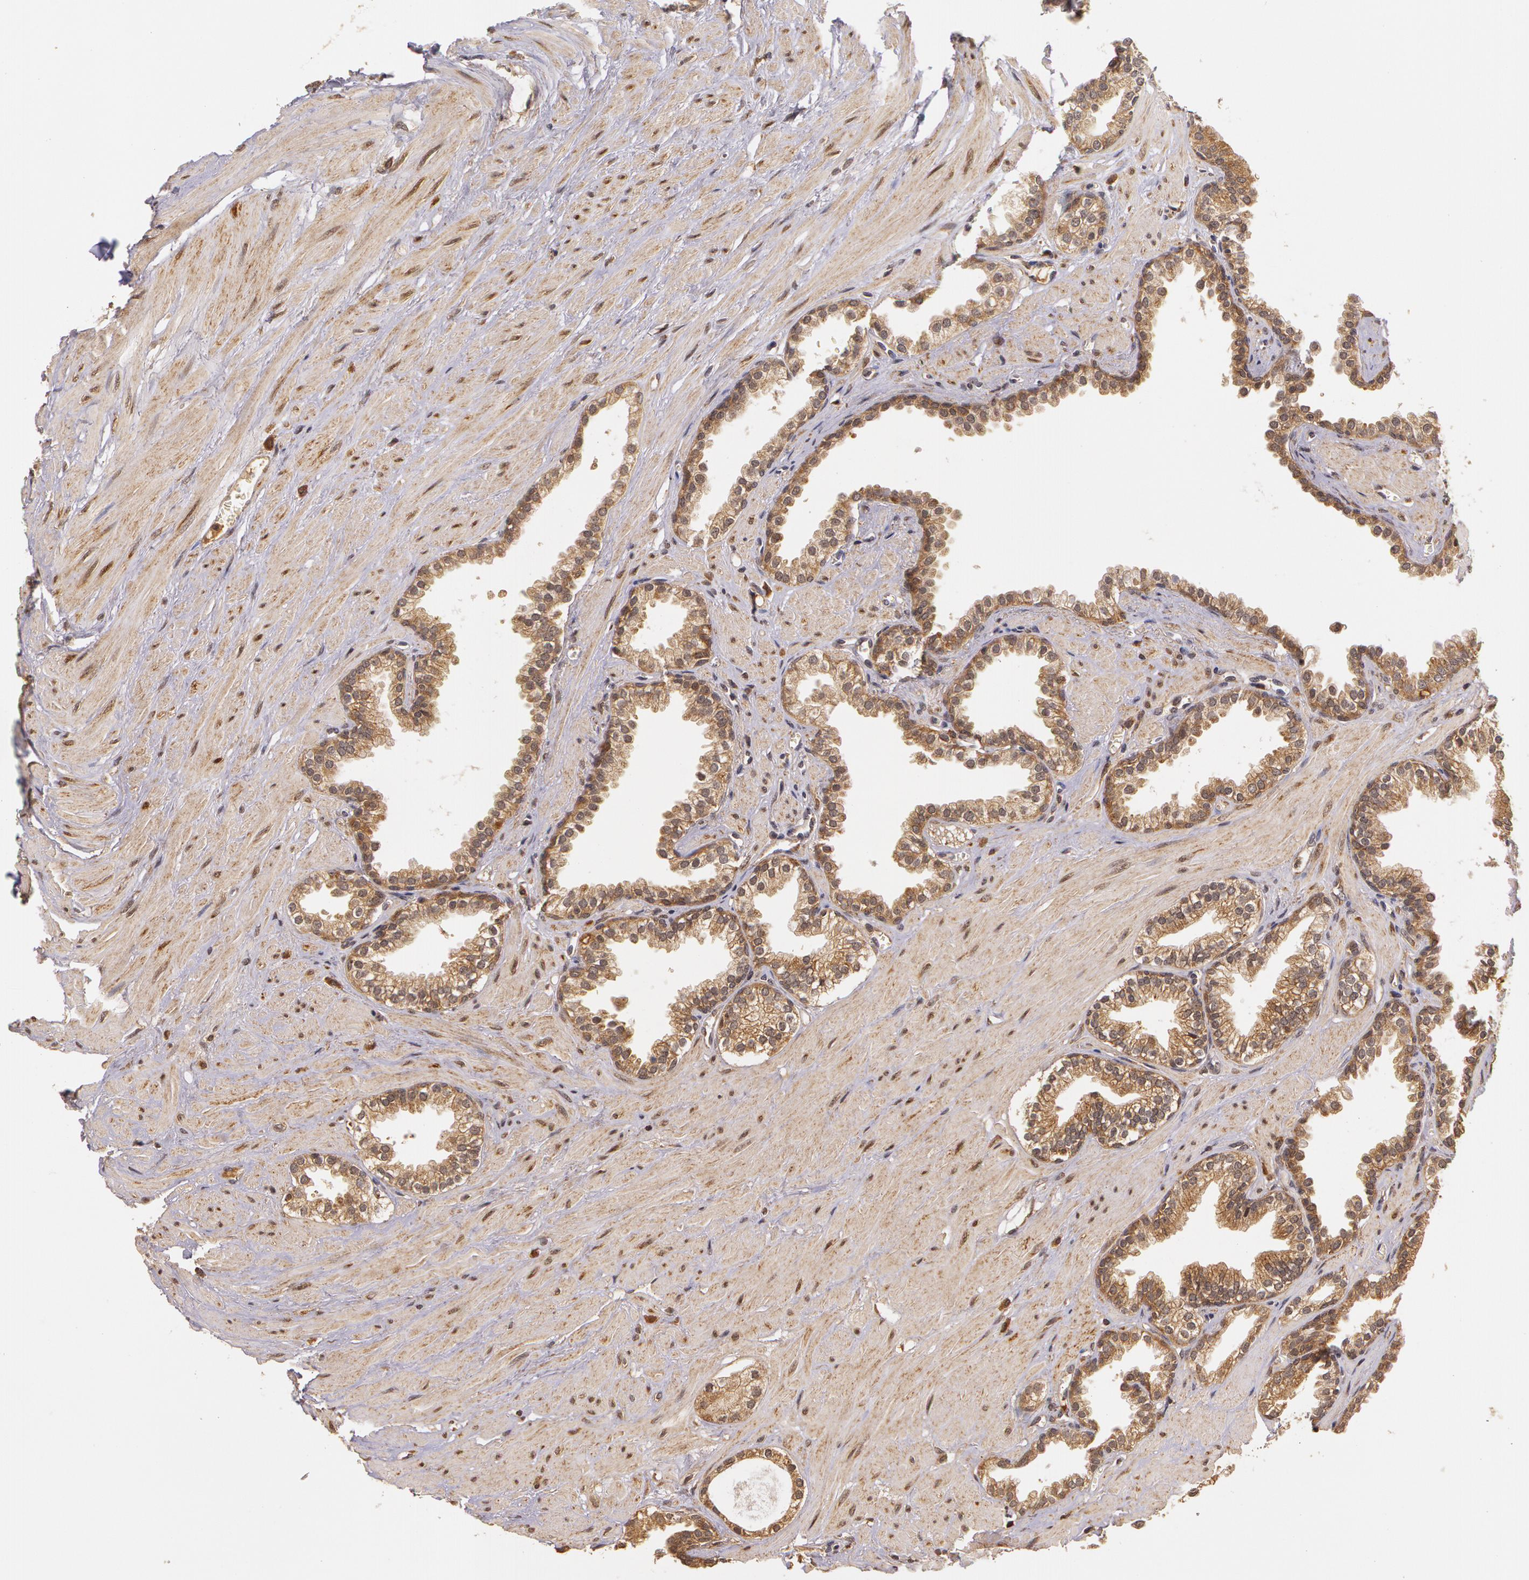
{"staining": {"intensity": "moderate", "quantity": ">75%", "location": "cytoplasmic/membranous"}, "tissue": "prostate", "cell_type": "Glandular cells", "image_type": "normal", "snomed": [{"axis": "morphology", "description": "Normal tissue, NOS"}, {"axis": "topography", "description": "Prostate"}], "caption": "Prostate stained with a brown dye shows moderate cytoplasmic/membranous positive staining in about >75% of glandular cells.", "gene": "ASCC2", "patient": {"sex": "male", "age": 64}}